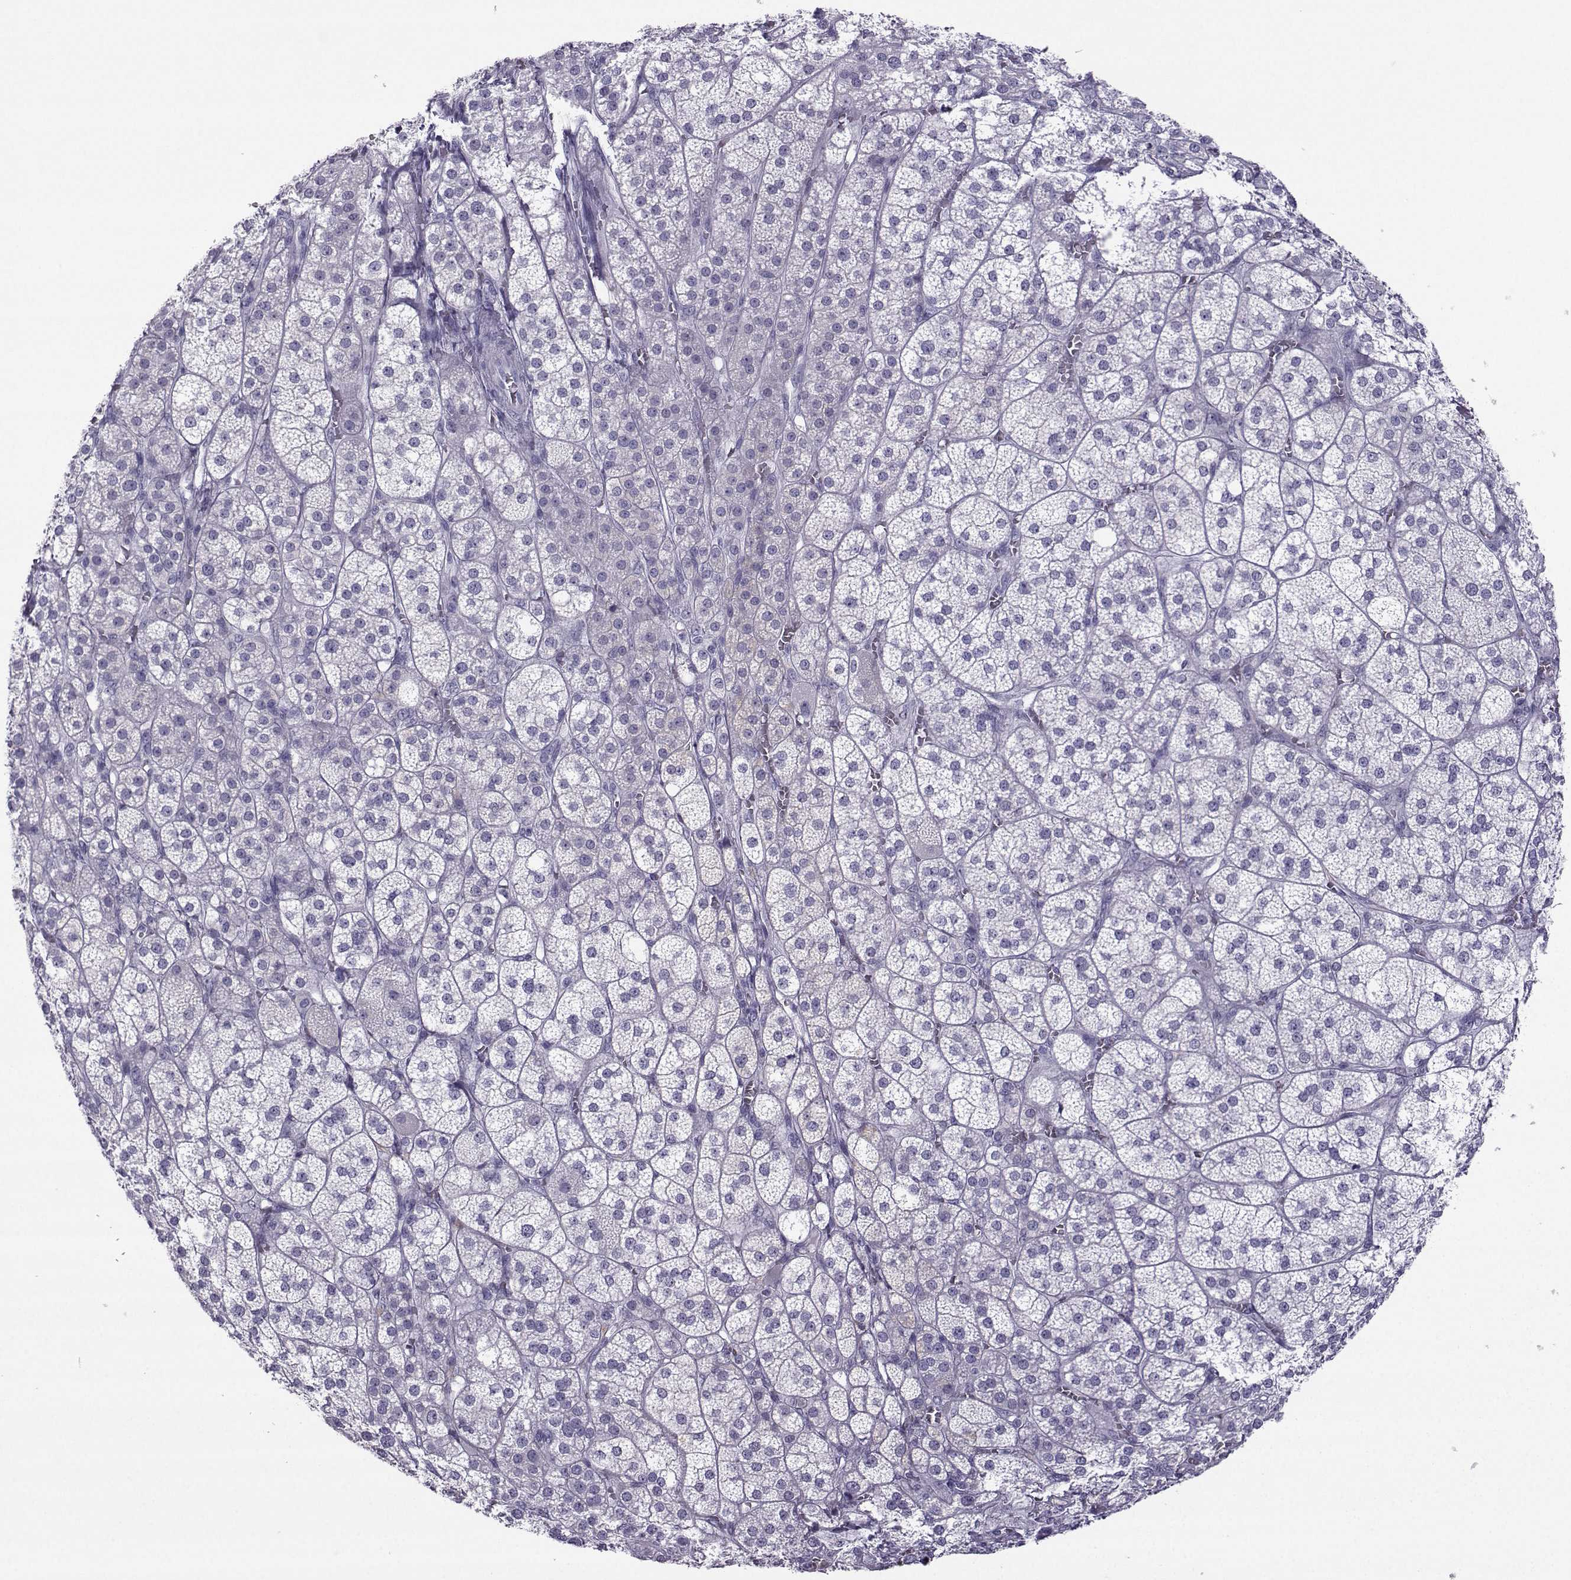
{"staining": {"intensity": "negative", "quantity": "none", "location": "none"}, "tissue": "adrenal gland", "cell_type": "Glandular cells", "image_type": "normal", "snomed": [{"axis": "morphology", "description": "Normal tissue, NOS"}, {"axis": "topography", "description": "Adrenal gland"}], "caption": "This photomicrograph is of benign adrenal gland stained with IHC to label a protein in brown with the nuclei are counter-stained blue. There is no positivity in glandular cells.", "gene": "ARMC2", "patient": {"sex": "female", "age": 60}}